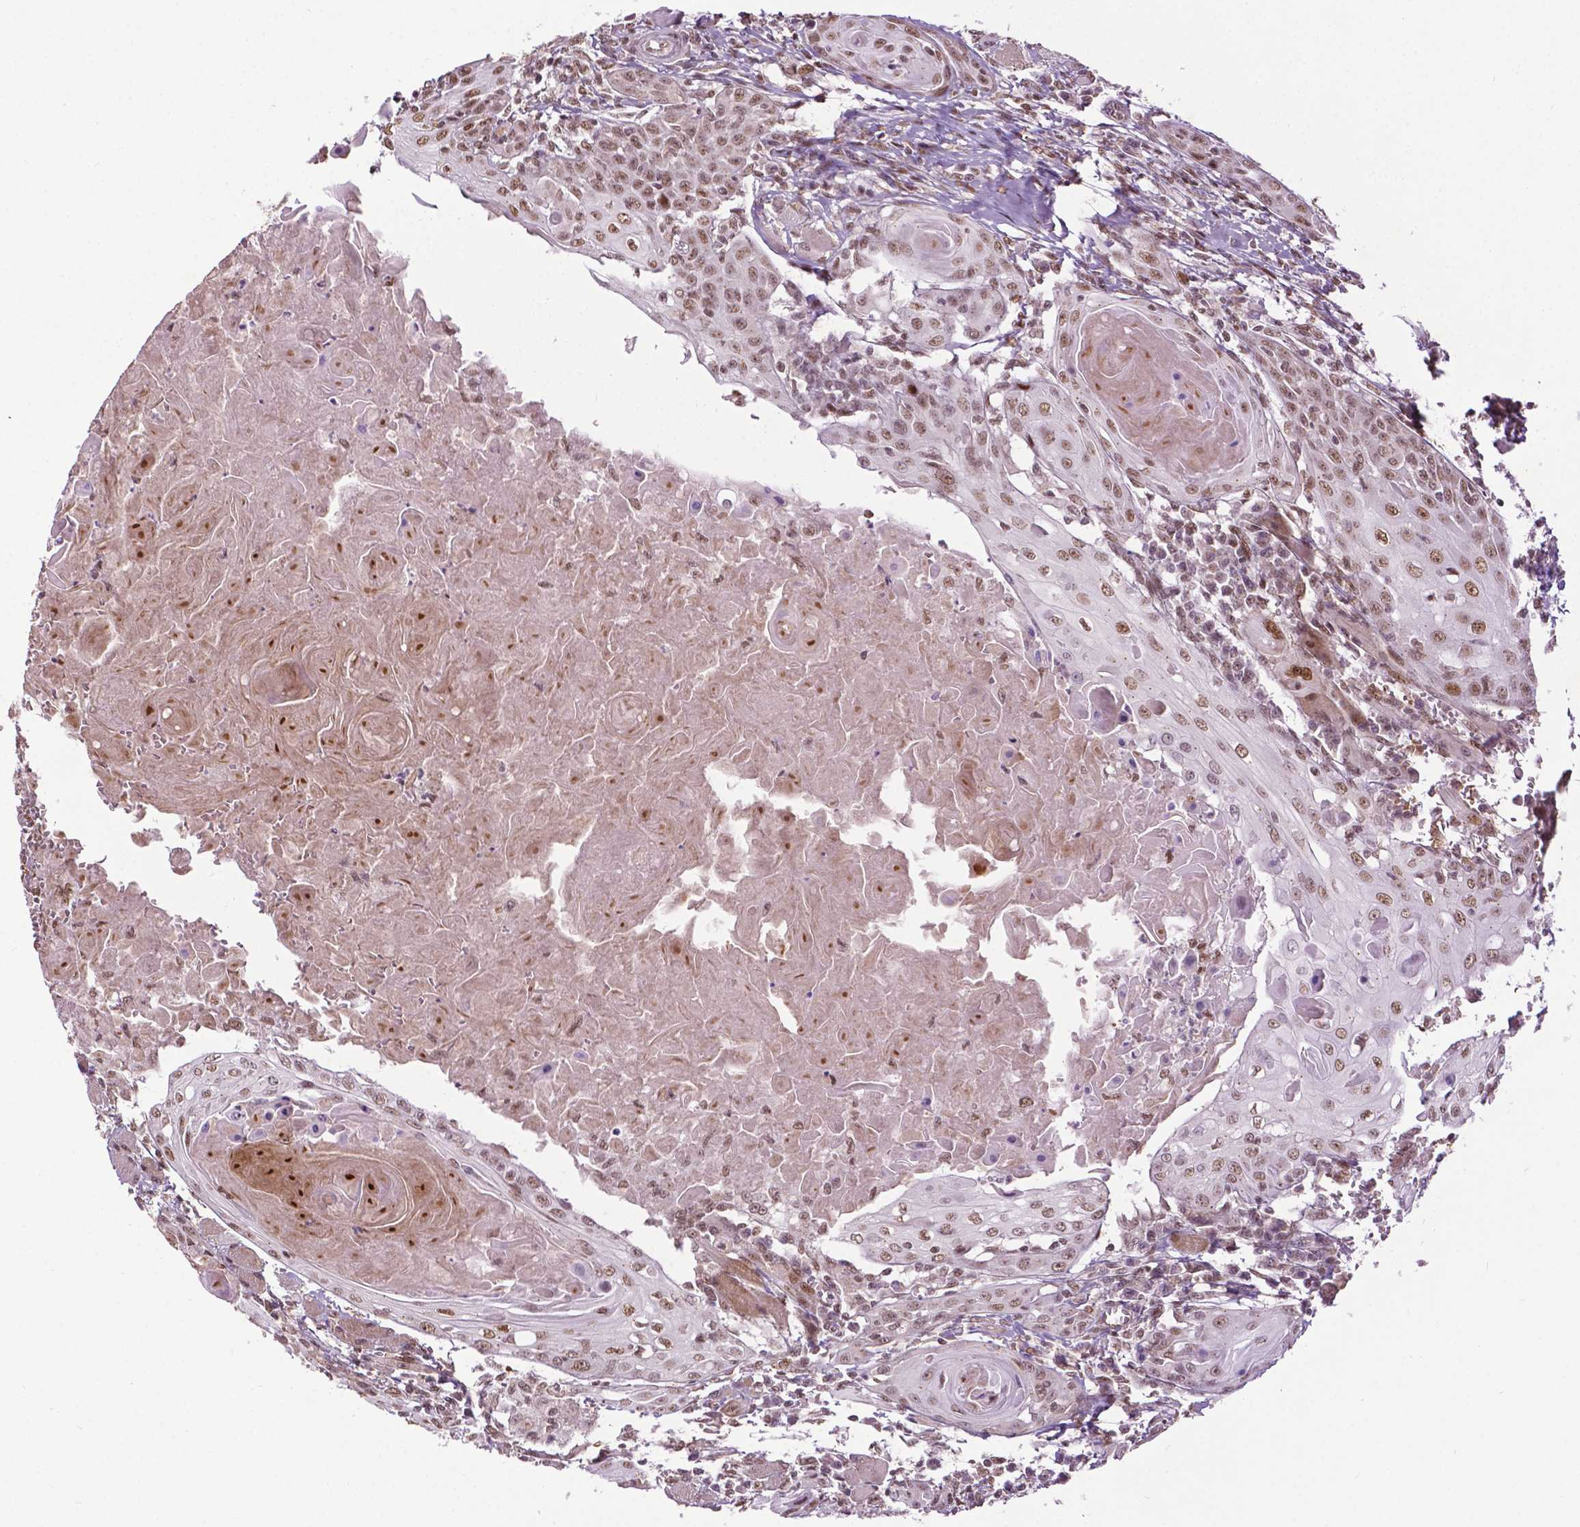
{"staining": {"intensity": "moderate", "quantity": ">75%", "location": "nuclear"}, "tissue": "head and neck cancer", "cell_type": "Tumor cells", "image_type": "cancer", "snomed": [{"axis": "morphology", "description": "Squamous cell carcinoma, NOS"}, {"axis": "topography", "description": "Head-Neck"}], "caption": "Human head and neck cancer stained with a brown dye demonstrates moderate nuclear positive expression in approximately >75% of tumor cells.", "gene": "ZNF41", "patient": {"sex": "female", "age": 80}}